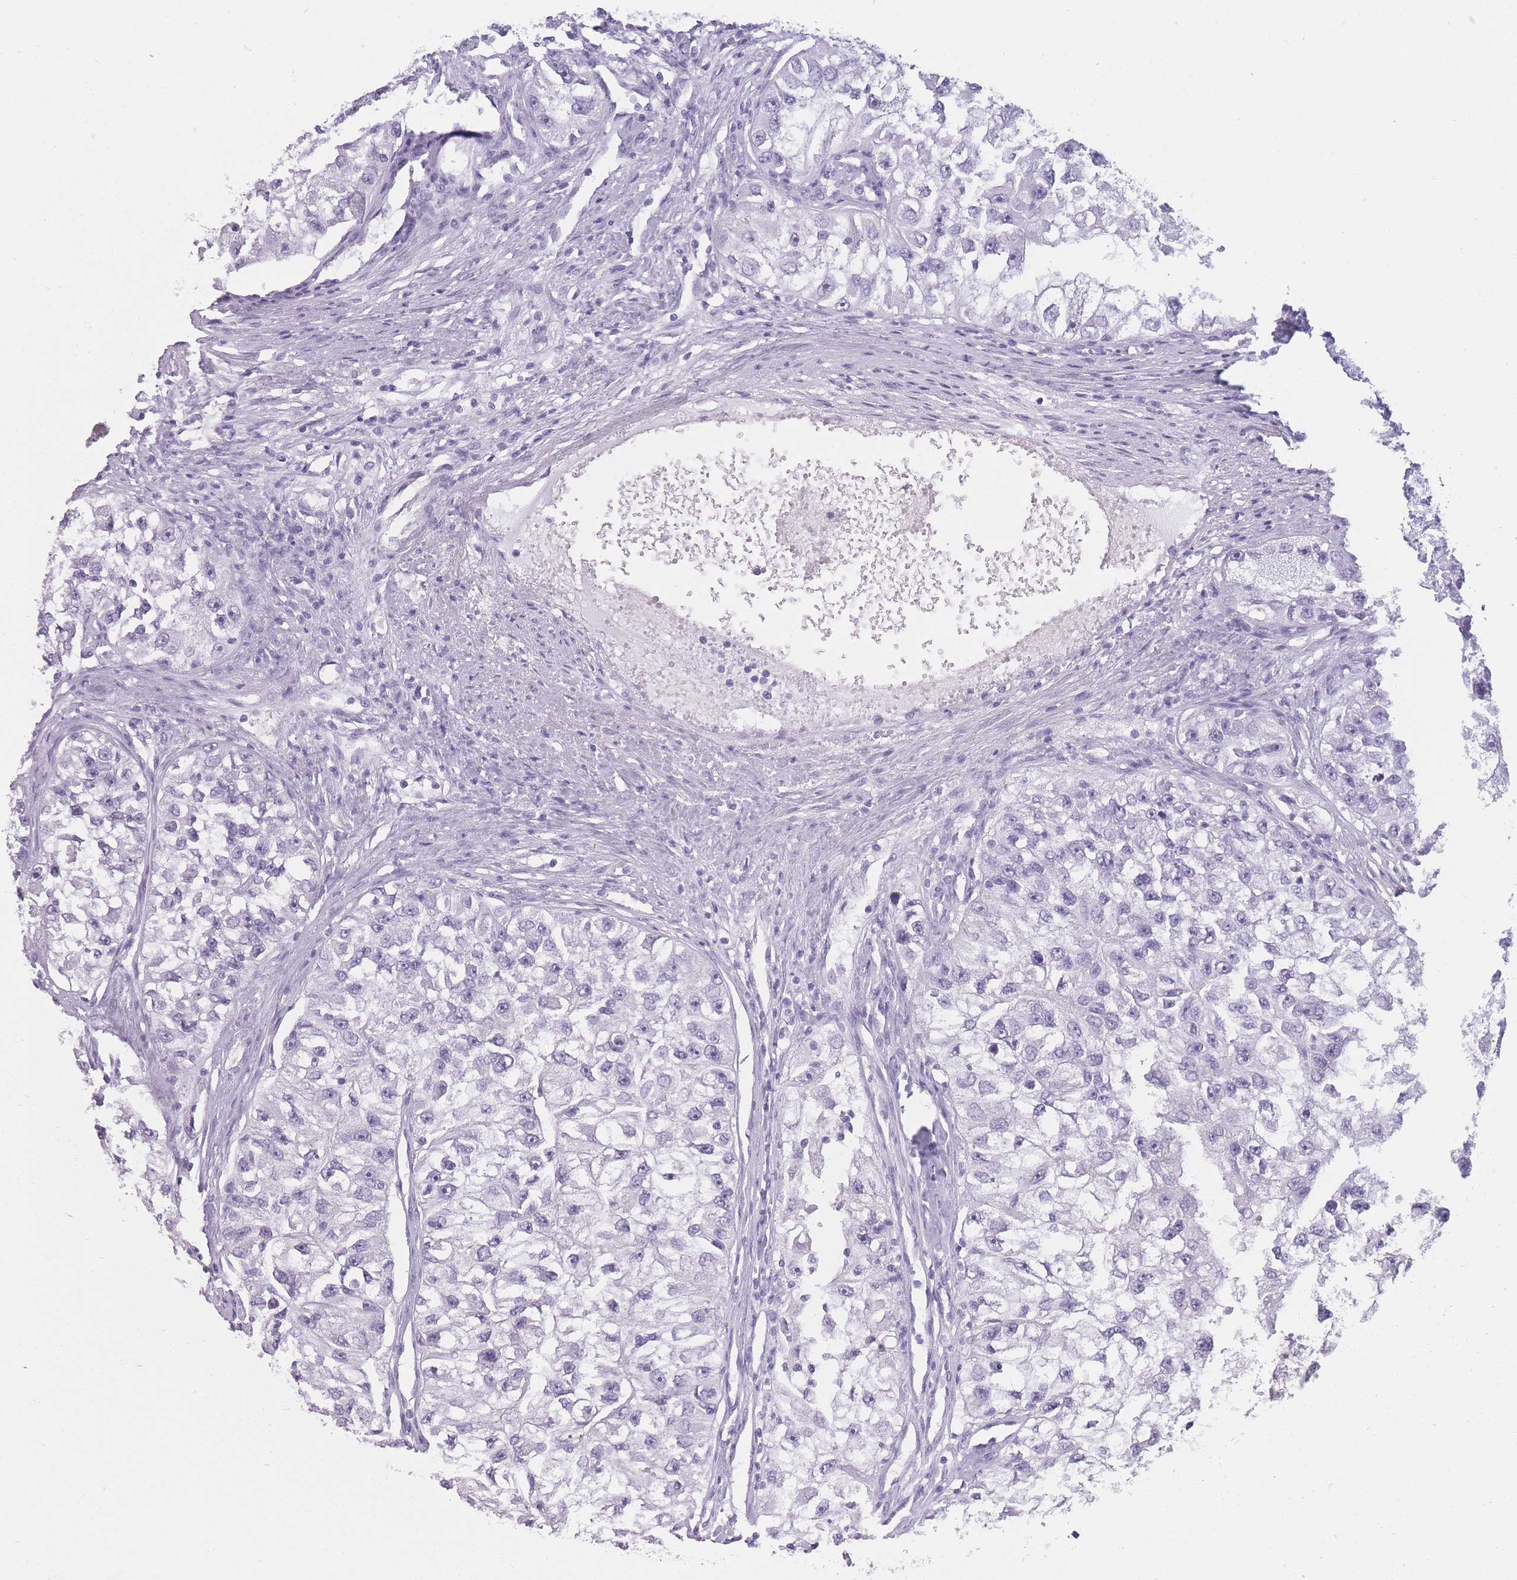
{"staining": {"intensity": "negative", "quantity": "none", "location": "none"}, "tissue": "renal cancer", "cell_type": "Tumor cells", "image_type": "cancer", "snomed": [{"axis": "morphology", "description": "Adenocarcinoma, NOS"}, {"axis": "topography", "description": "Kidney"}], "caption": "Tumor cells show no significant staining in renal cancer (adenocarcinoma).", "gene": "TMEM236", "patient": {"sex": "male", "age": 63}}